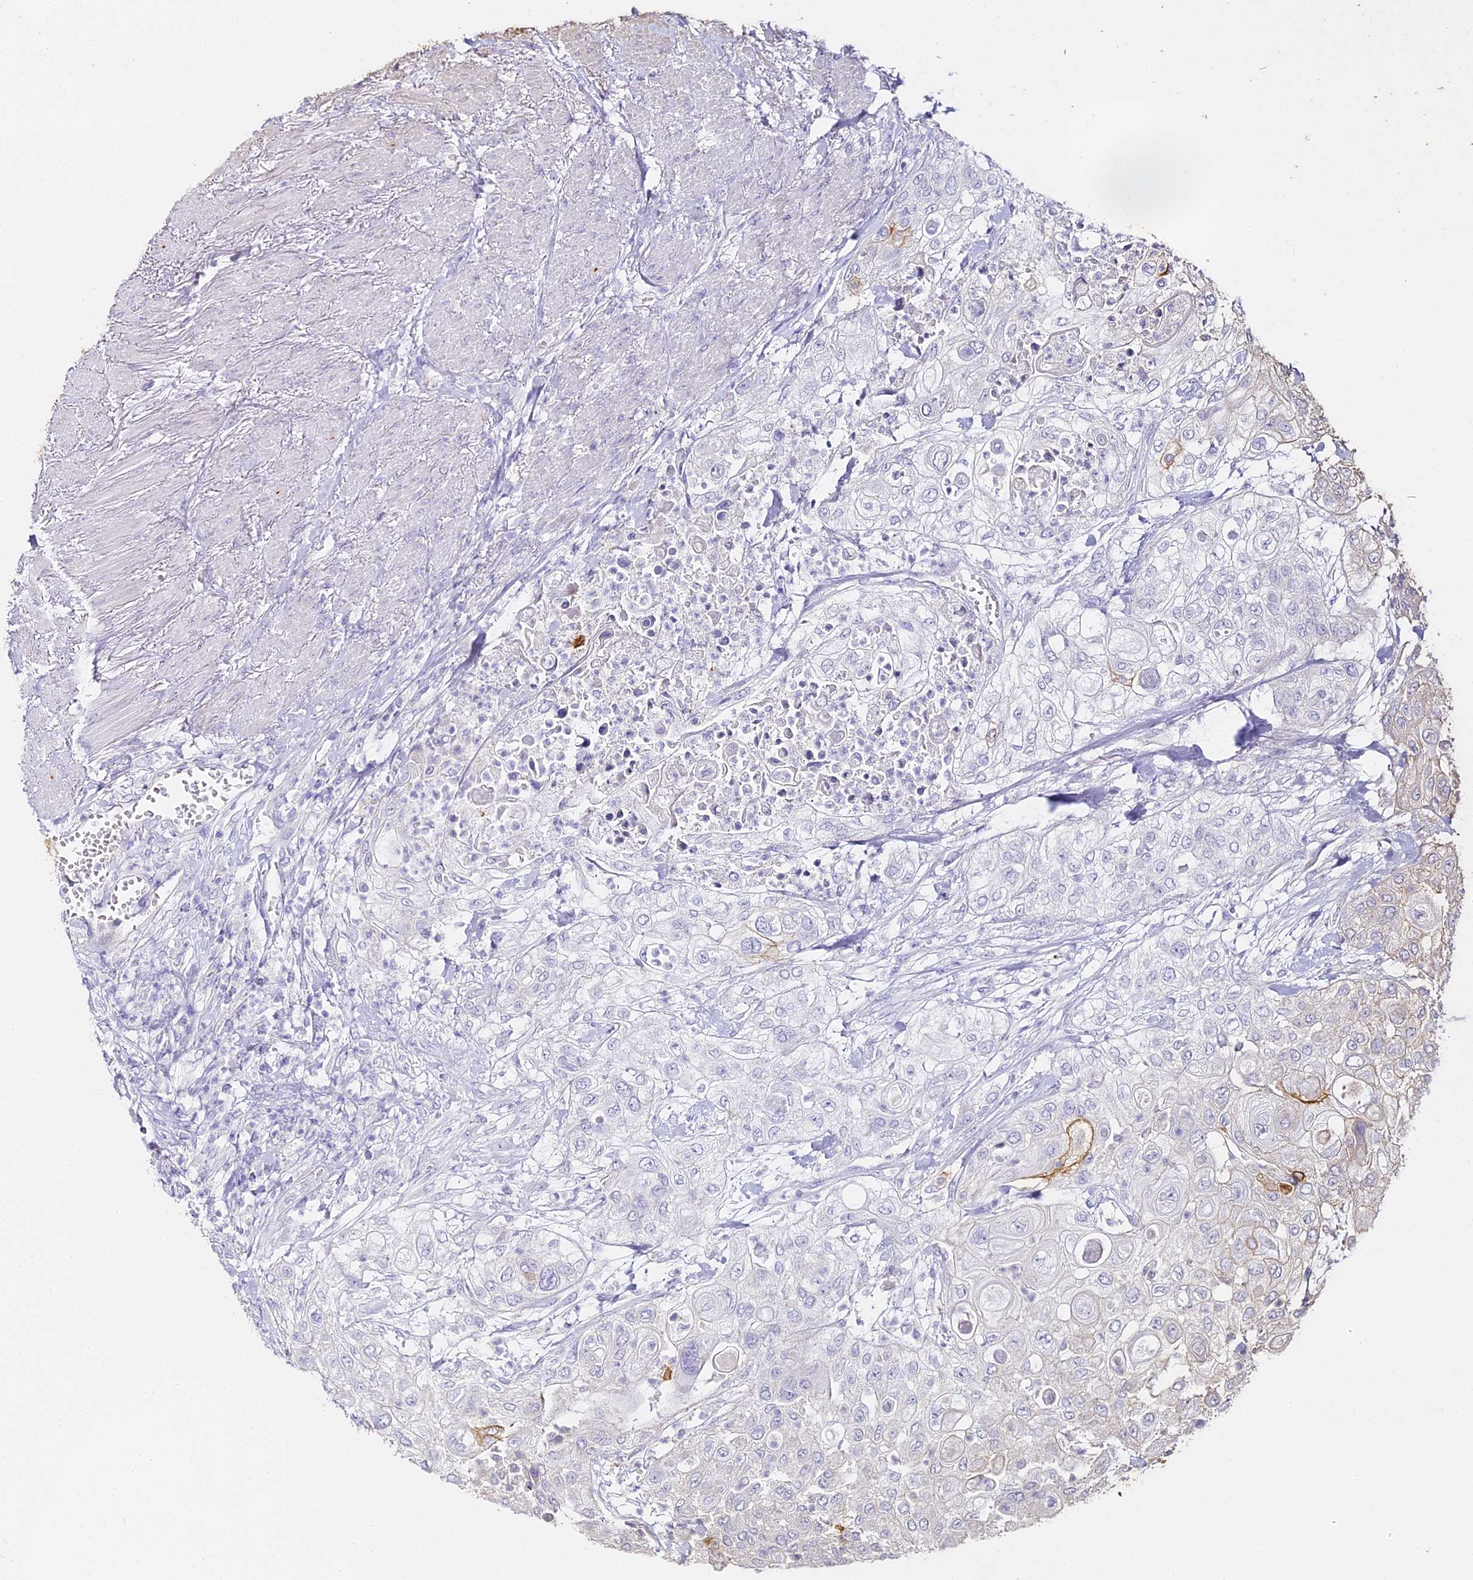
{"staining": {"intensity": "negative", "quantity": "none", "location": "none"}, "tissue": "urothelial cancer", "cell_type": "Tumor cells", "image_type": "cancer", "snomed": [{"axis": "morphology", "description": "Urothelial carcinoma, High grade"}, {"axis": "topography", "description": "Urinary bladder"}], "caption": "High-grade urothelial carcinoma was stained to show a protein in brown. There is no significant expression in tumor cells.", "gene": "ALPG", "patient": {"sex": "female", "age": 79}}